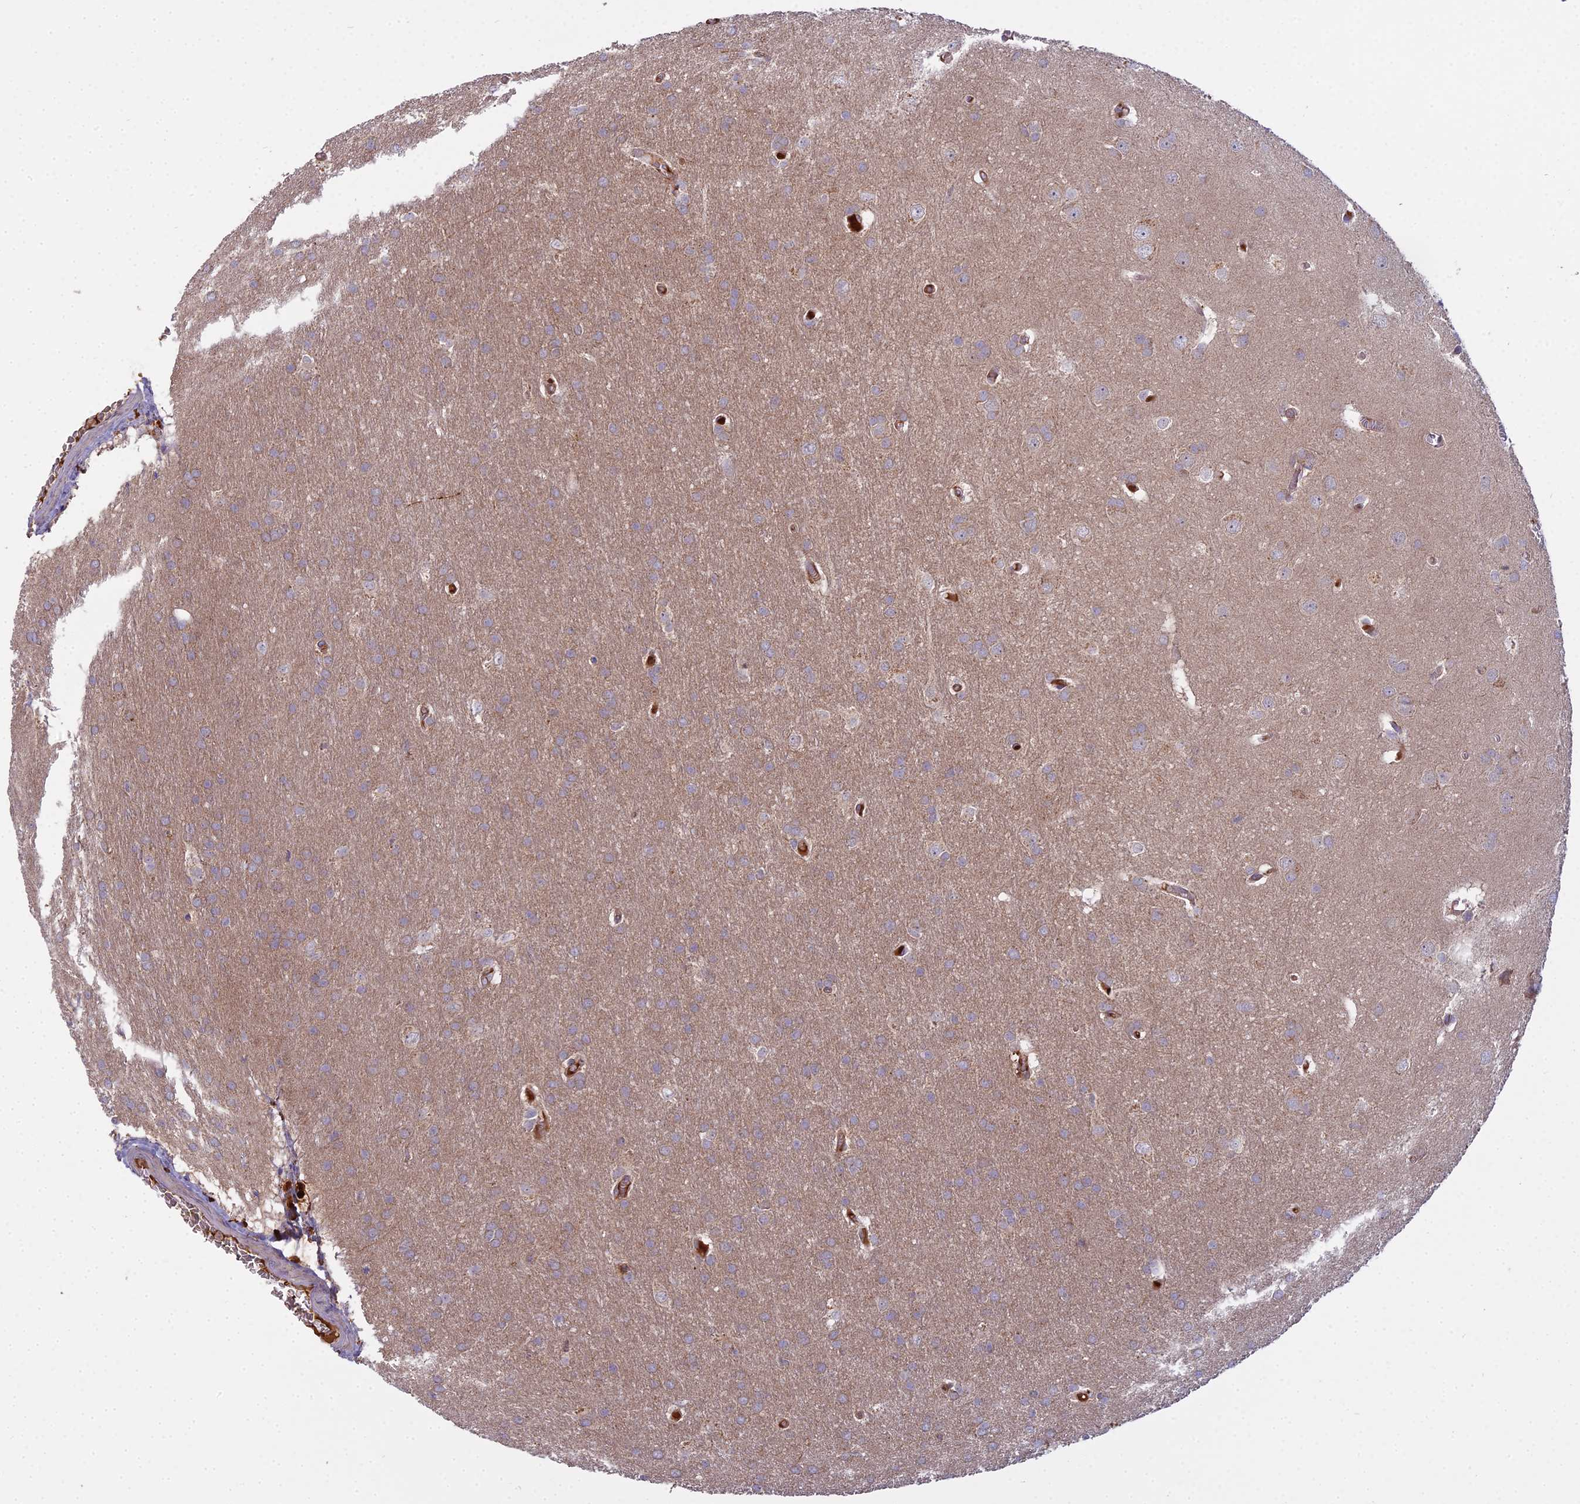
{"staining": {"intensity": "weak", "quantity": "25%-75%", "location": "cytoplasmic/membranous"}, "tissue": "glioma", "cell_type": "Tumor cells", "image_type": "cancer", "snomed": [{"axis": "morphology", "description": "Glioma, malignant, Low grade"}, {"axis": "topography", "description": "Brain"}], "caption": "Brown immunohistochemical staining in human glioma demonstrates weak cytoplasmic/membranous staining in about 25%-75% of tumor cells. (Stains: DAB (3,3'-diaminobenzidine) in brown, nuclei in blue, Microscopy: brightfield microscopy at high magnification).", "gene": "CCDC167", "patient": {"sex": "female", "age": 32}}